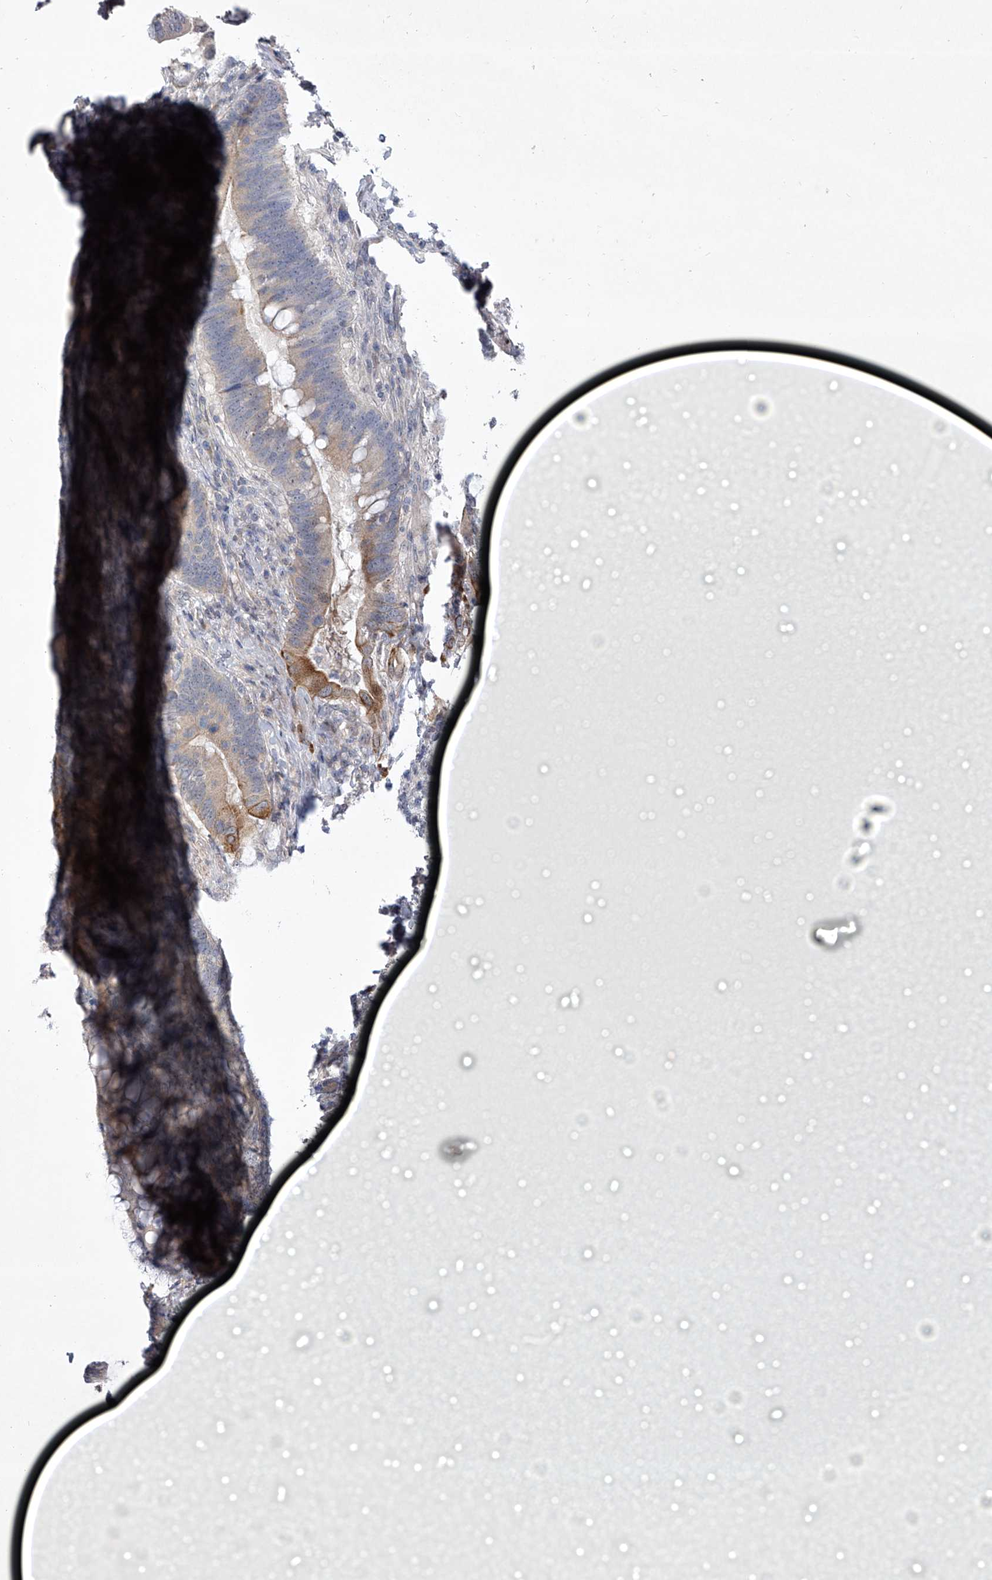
{"staining": {"intensity": "moderate", "quantity": "<25%", "location": "cytoplasmic/membranous"}, "tissue": "colorectal cancer", "cell_type": "Tumor cells", "image_type": "cancer", "snomed": [{"axis": "morphology", "description": "Adenocarcinoma, NOS"}, {"axis": "topography", "description": "Colon"}], "caption": "Immunohistochemical staining of human colorectal cancer exhibits low levels of moderate cytoplasmic/membranous expression in about <25% of tumor cells.", "gene": "HEATR6", "patient": {"sex": "female", "age": 66}}